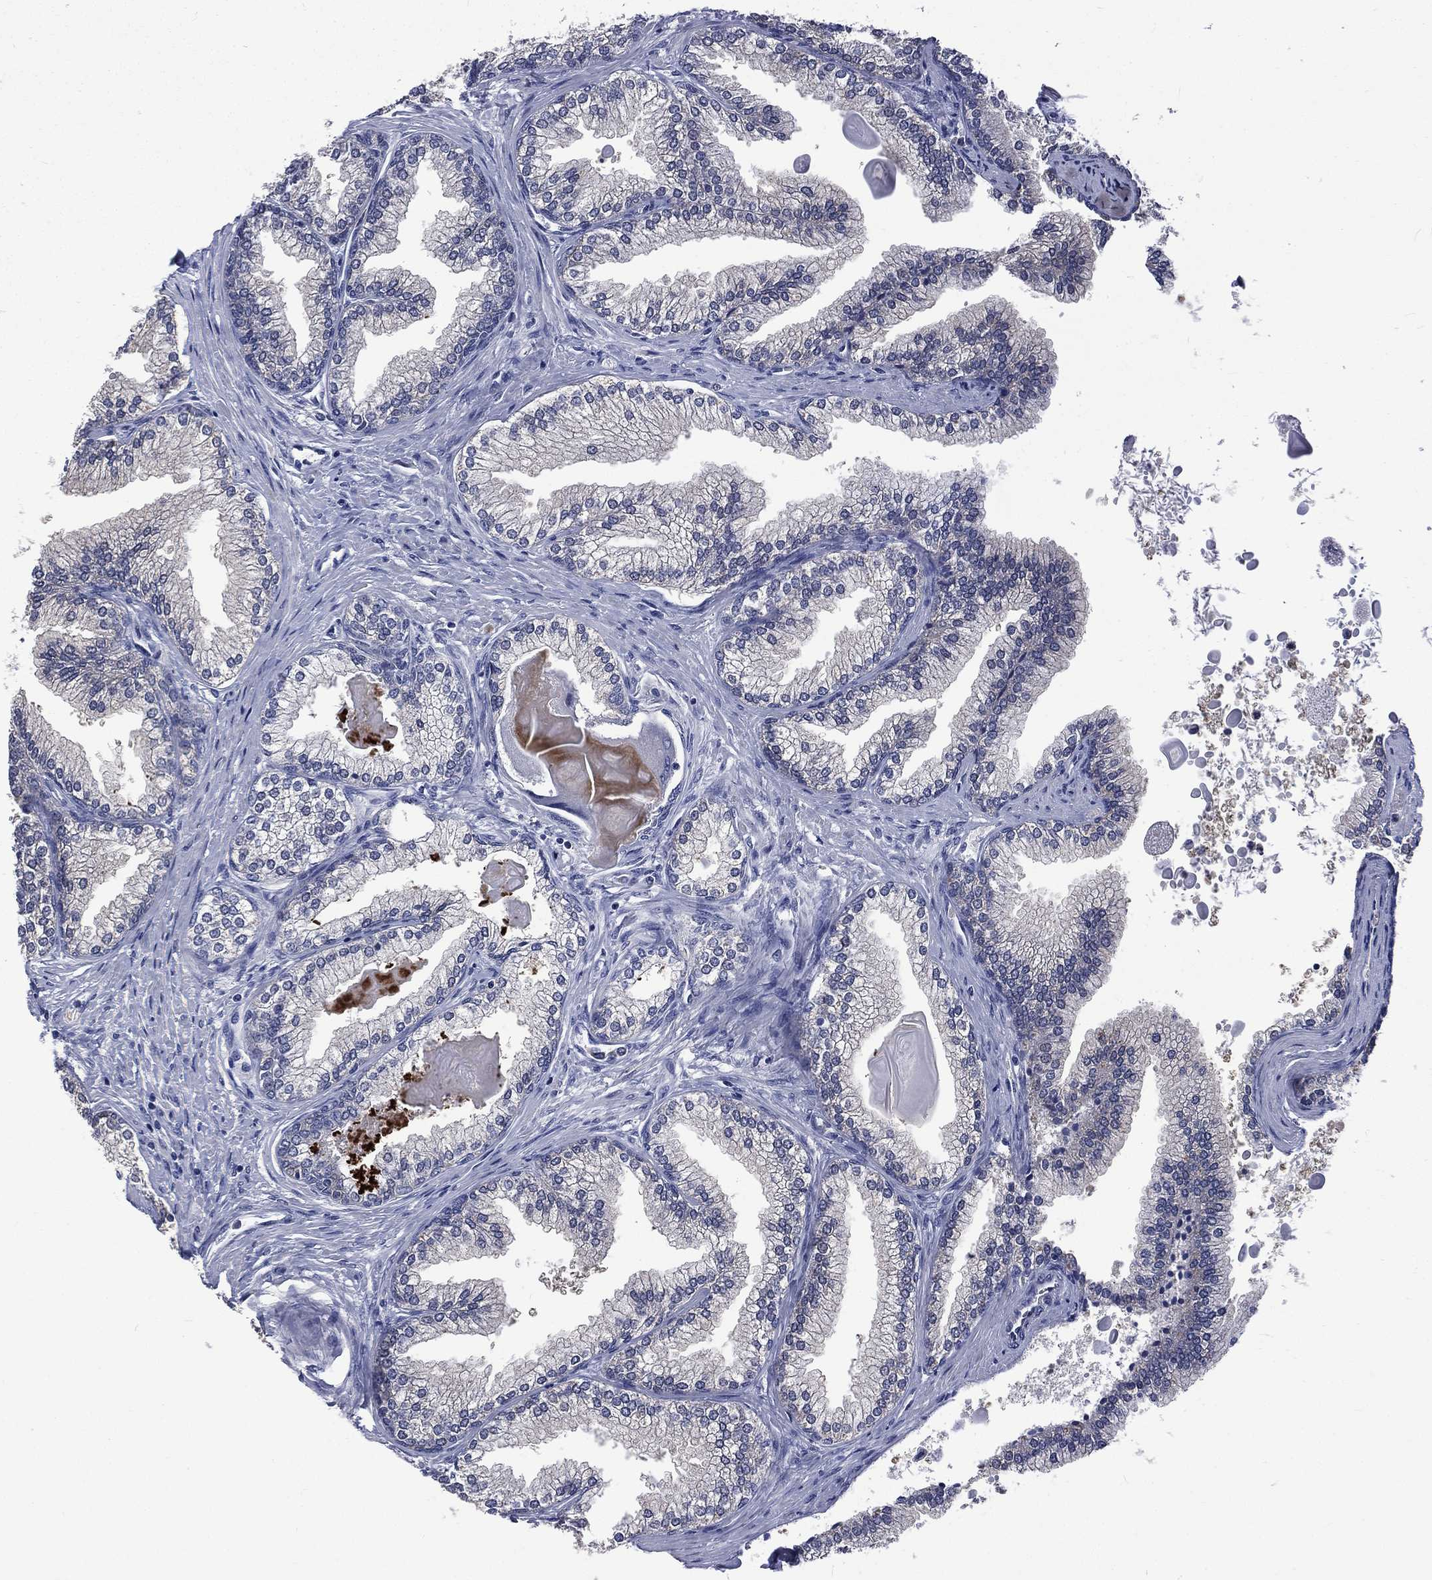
{"staining": {"intensity": "negative", "quantity": "none", "location": "none"}, "tissue": "prostate", "cell_type": "Glandular cells", "image_type": "normal", "snomed": [{"axis": "morphology", "description": "Normal tissue, NOS"}, {"axis": "topography", "description": "Prostate"}], "caption": "A high-resolution photomicrograph shows immunohistochemistry staining of unremarkable prostate, which demonstrates no significant staining in glandular cells. (Stains: DAB (3,3'-diaminobenzidine) IHC with hematoxylin counter stain, Microscopy: brightfield microscopy at high magnification).", "gene": "CA12", "patient": {"sex": "male", "age": 72}}